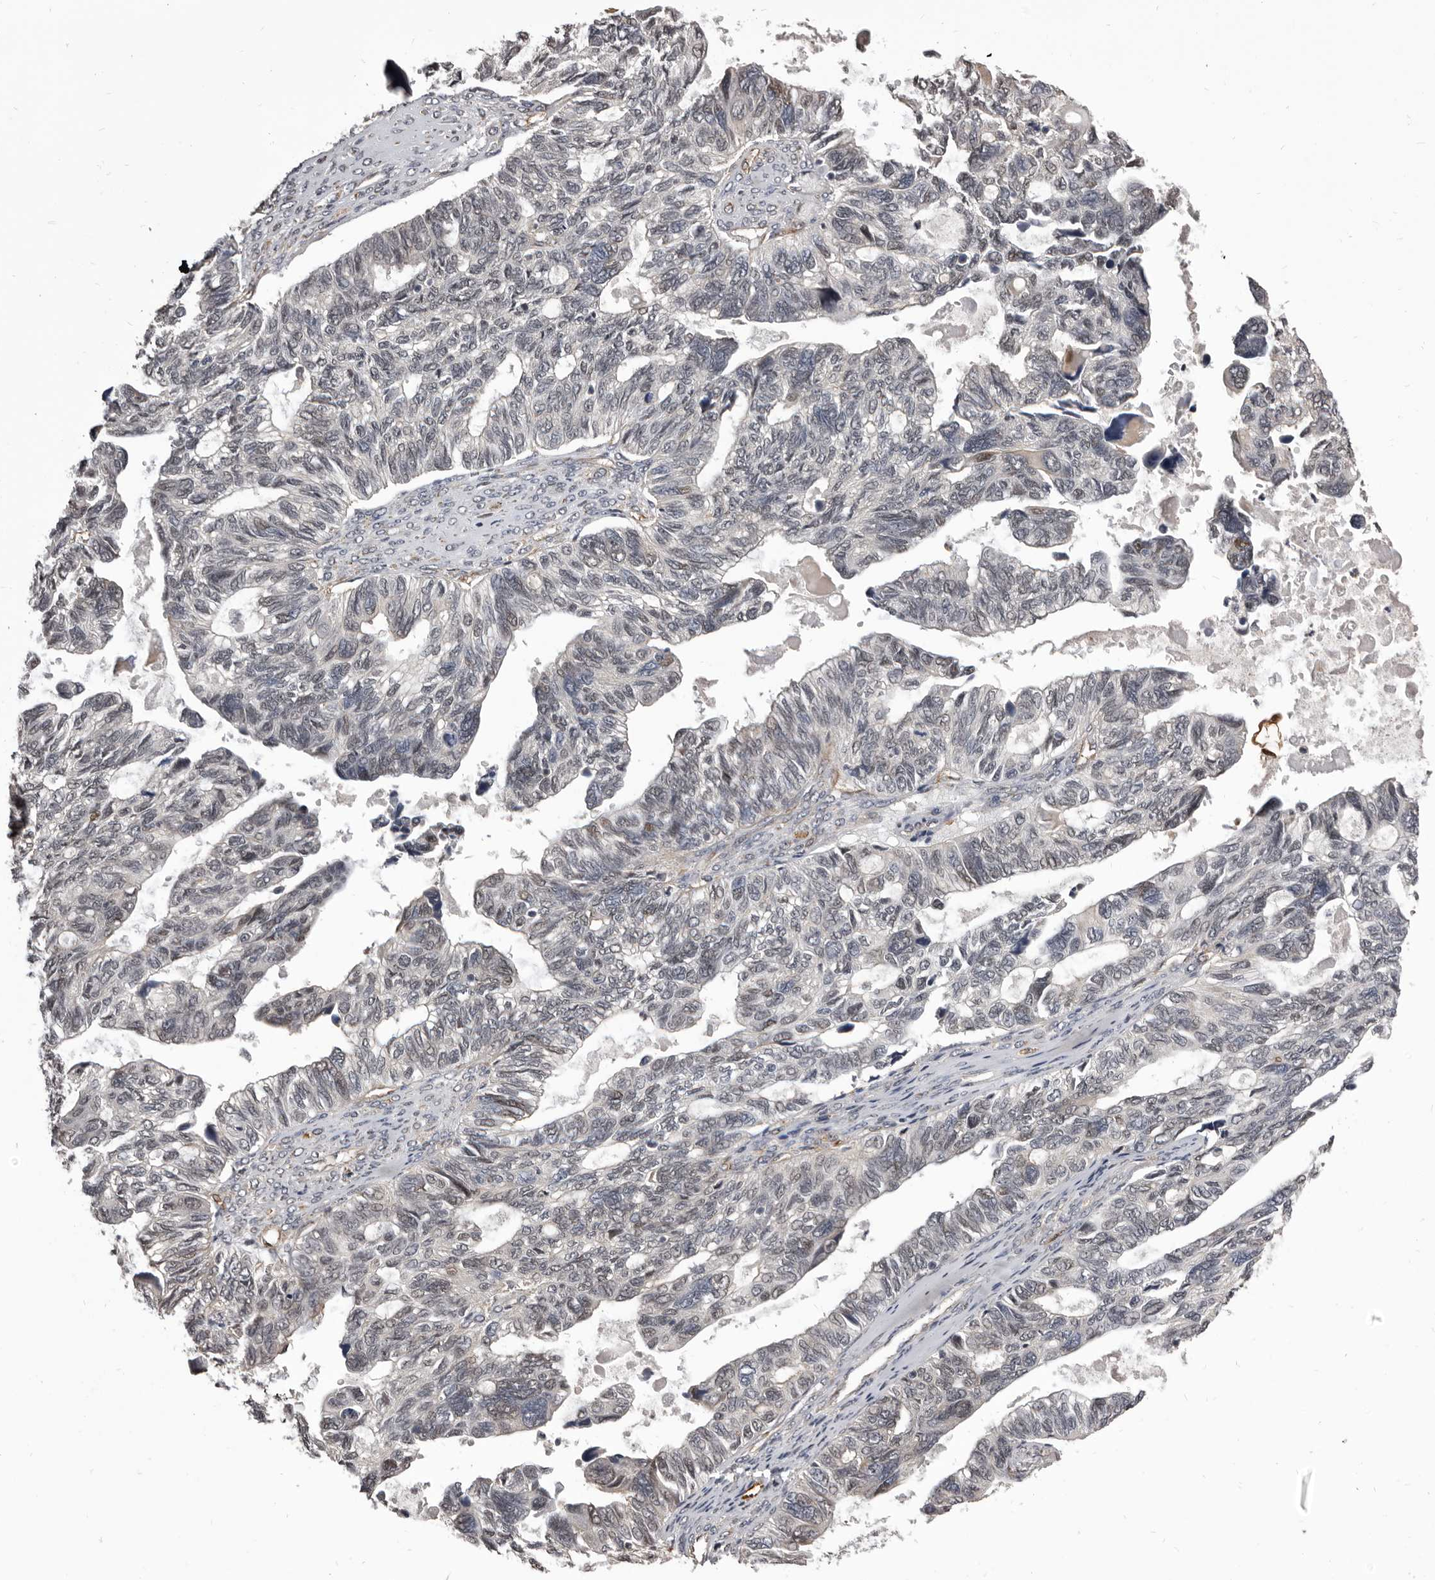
{"staining": {"intensity": "weak", "quantity": "<25%", "location": "cytoplasmic/membranous,nuclear"}, "tissue": "ovarian cancer", "cell_type": "Tumor cells", "image_type": "cancer", "snomed": [{"axis": "morphology", "description": "Cystadenocarcinoma, serous, NOS"}, {"axis": "topography", "description": "Ovary"}], "caption": "DAB immunohistochemical staining of ovarian cancer shows no significant expression in tumor cells.", "gene": "ADAMTS20", "patient": {"sex": "female", "age": 79}}